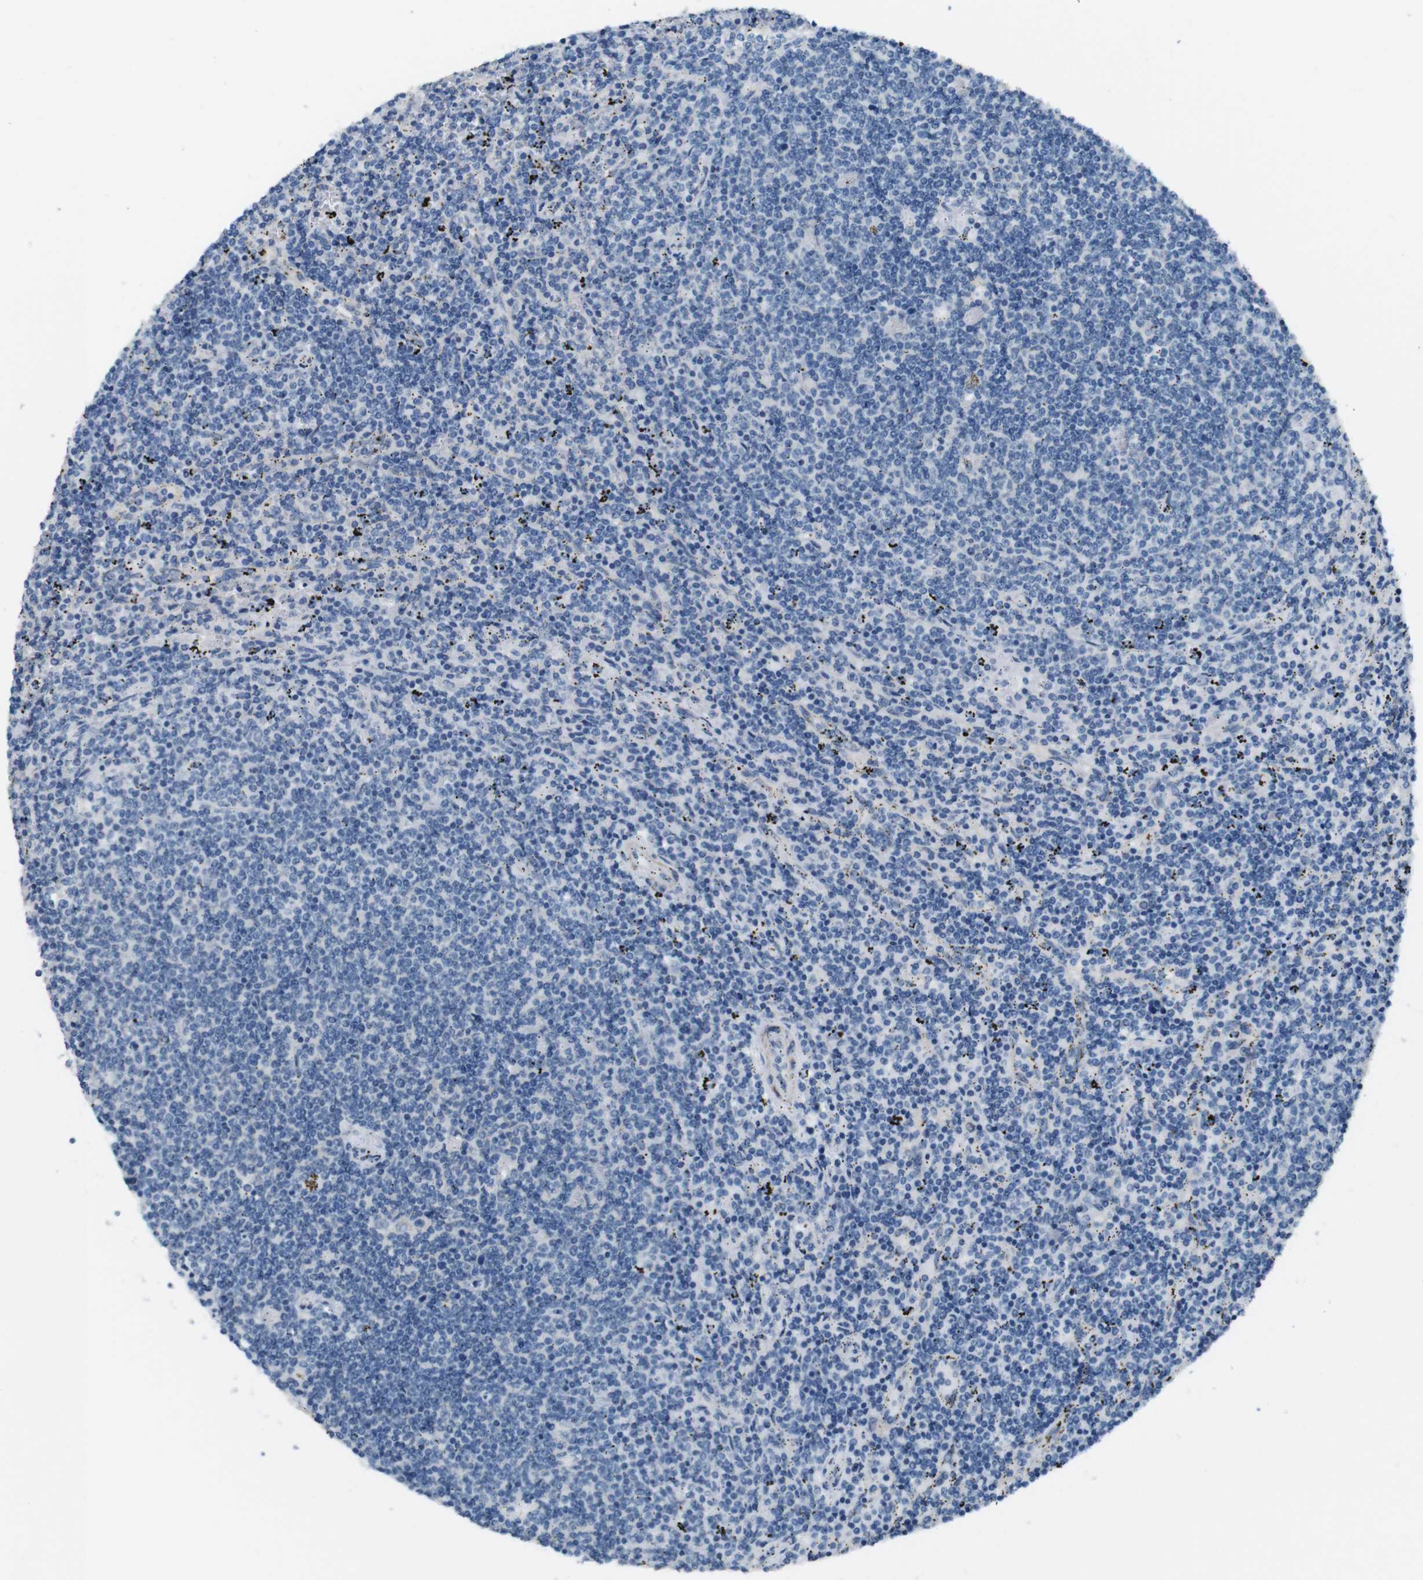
{"staining": {"intensity": "negative", "quantity": "none", "location": "none"}, "tissue": "lymphoma", "cell_type": "Tumor cells", "image_type": "cancer", "snomed": [{"axis": "morphology", "description": "Malignant lymphoma, non-Hodgkin's type, Low grade"}, {"axis": "topography", "description": "Spleen"}], "caption": "The image demonstrates no staining of tumor cells in malignant lymphoma, non-Hodgkin's type (low-grade).", "gene": "HRH2", "patient": {"sex": "female", "age": 50}}